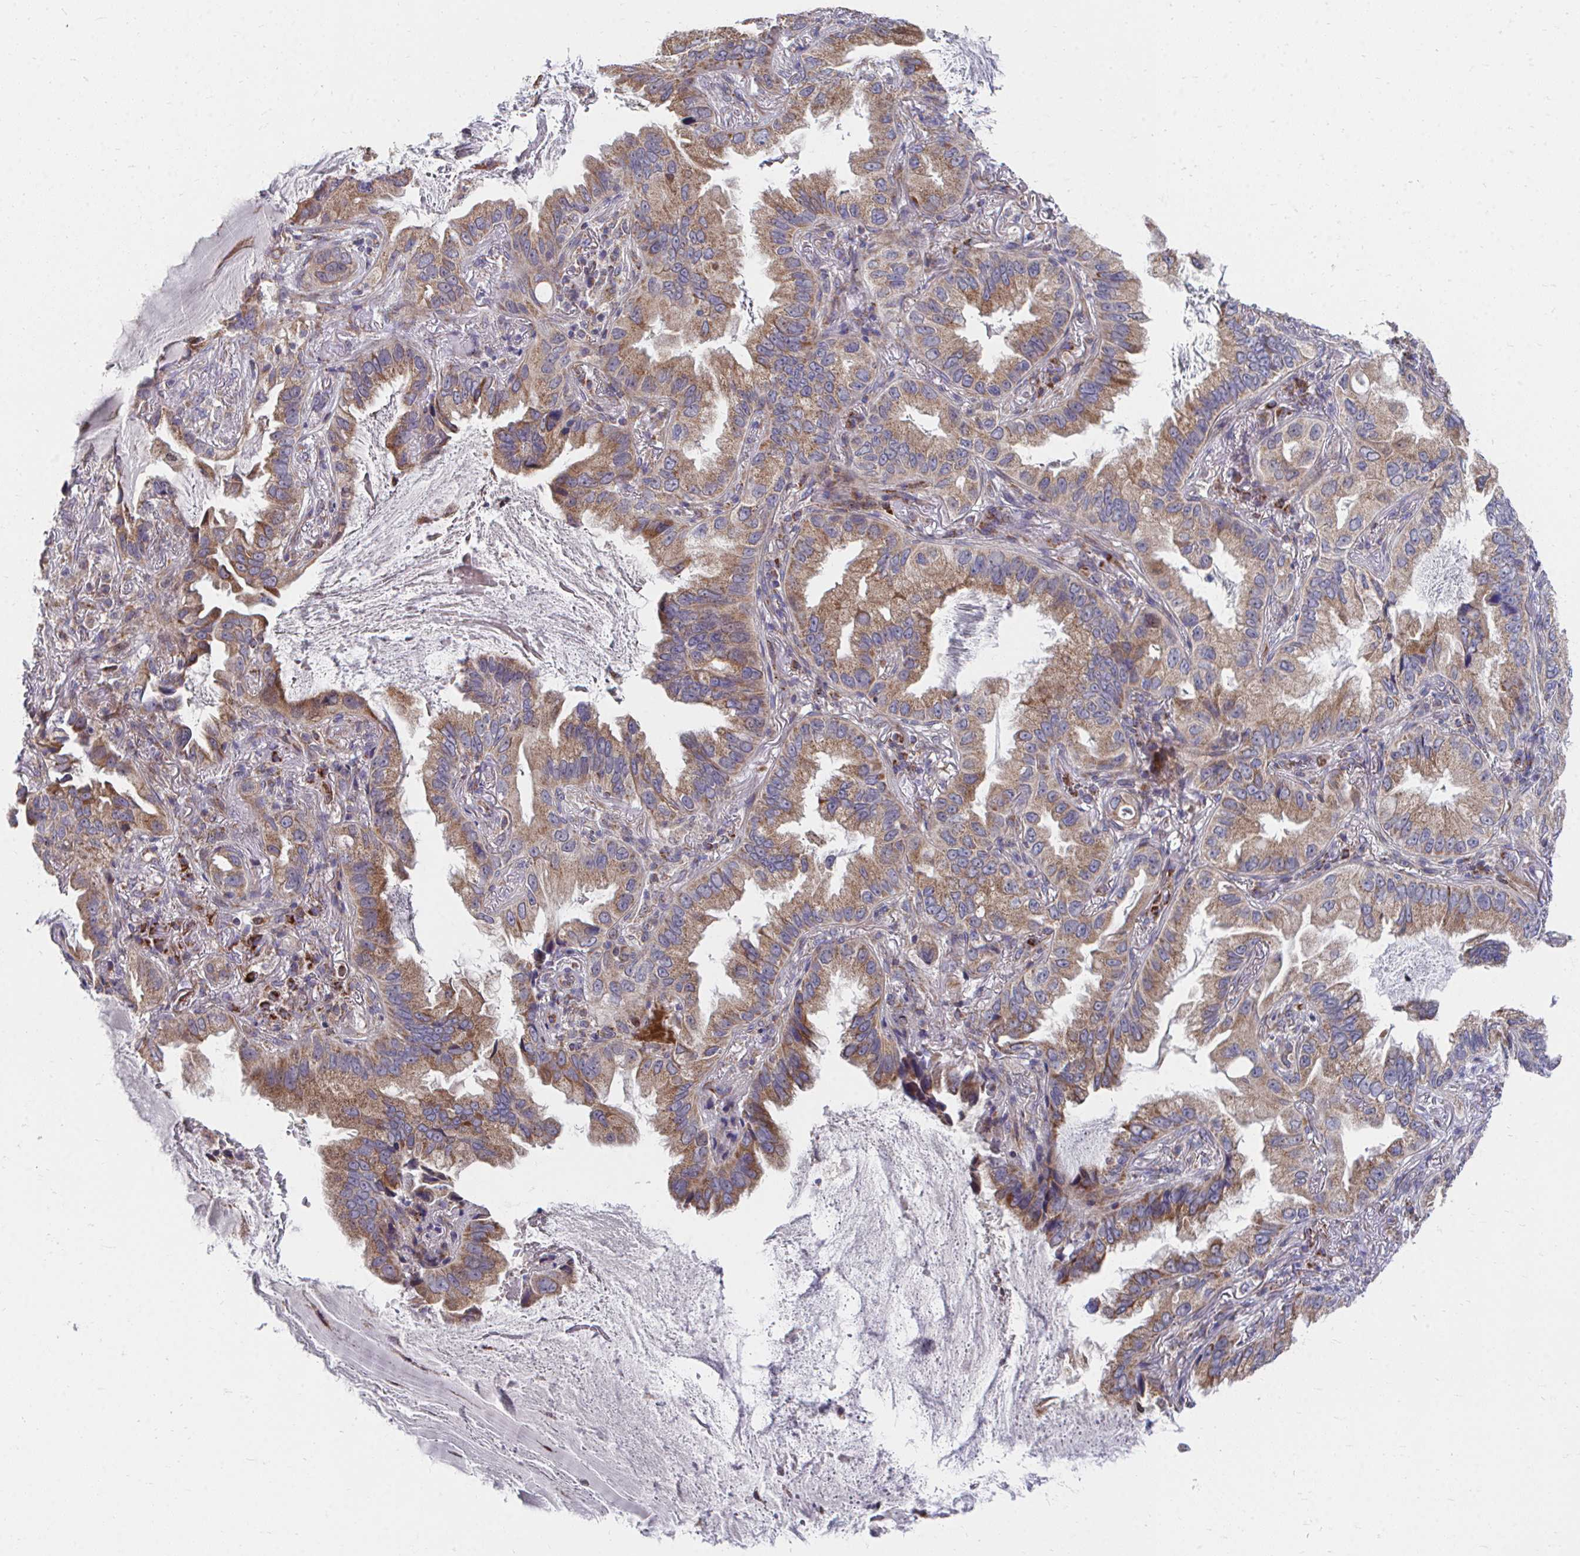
{"staining": {"intensity": "moderate", "quantity": ">75%", "location": "cytoplasmic/membranous"}, "tissue": "lung cancer", "cell_type": "Tumor cells", "image_type": "cancer", "snomed": [{"axis": "morphology", "description": "Adenocarcinoma, NOS"}, {"axis": "topography", "description": "Lung"}], "caption": "High-power microscopy captured an immunohistochemistry (IHC) histopathology image of adenocarcinoma (lung), revealing moderate cytoplasmic/membranous expression in about >75% of tumor cells.", "gene": "PEX3", "patient": {"sex": "female", "age": 69}}